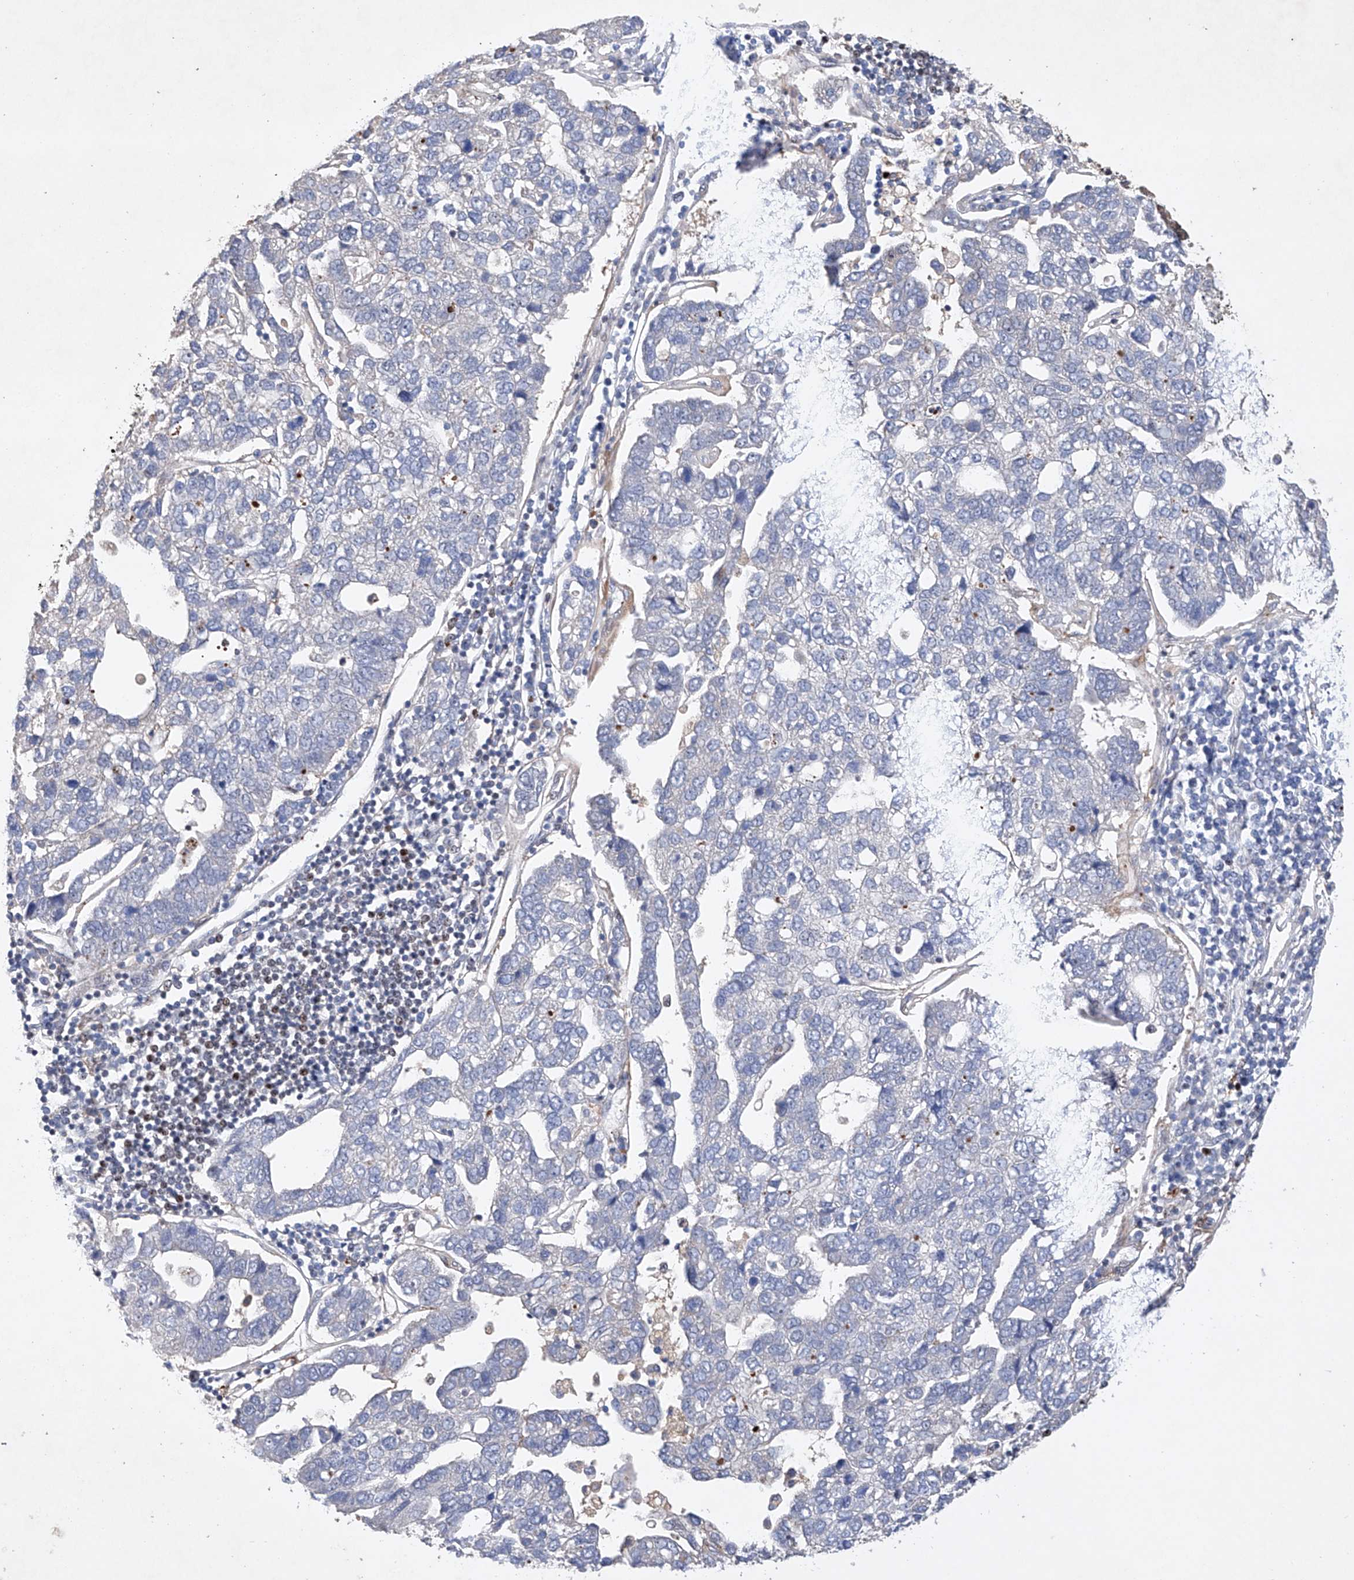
{"staining": {"intensity": "negative", "quantity": "none", "location": "none"}, "tissue": "pancreatic cancer", "cell_type": "Tumor cells", "image_type": "cancer", "snomed": [{"axis": "morphology", "description": "Adenocarcinoma, NOS"}, {"axis": "topography", "description": "Pancreas"}], "caption": "There is no significant expression in tumor cells of pancreatic adenocarcinoma. (DAB immunohistochemistry (IHC), high magnification).", "gene": "AFG1L", "patient": {"sex": "female", "age": 61}}